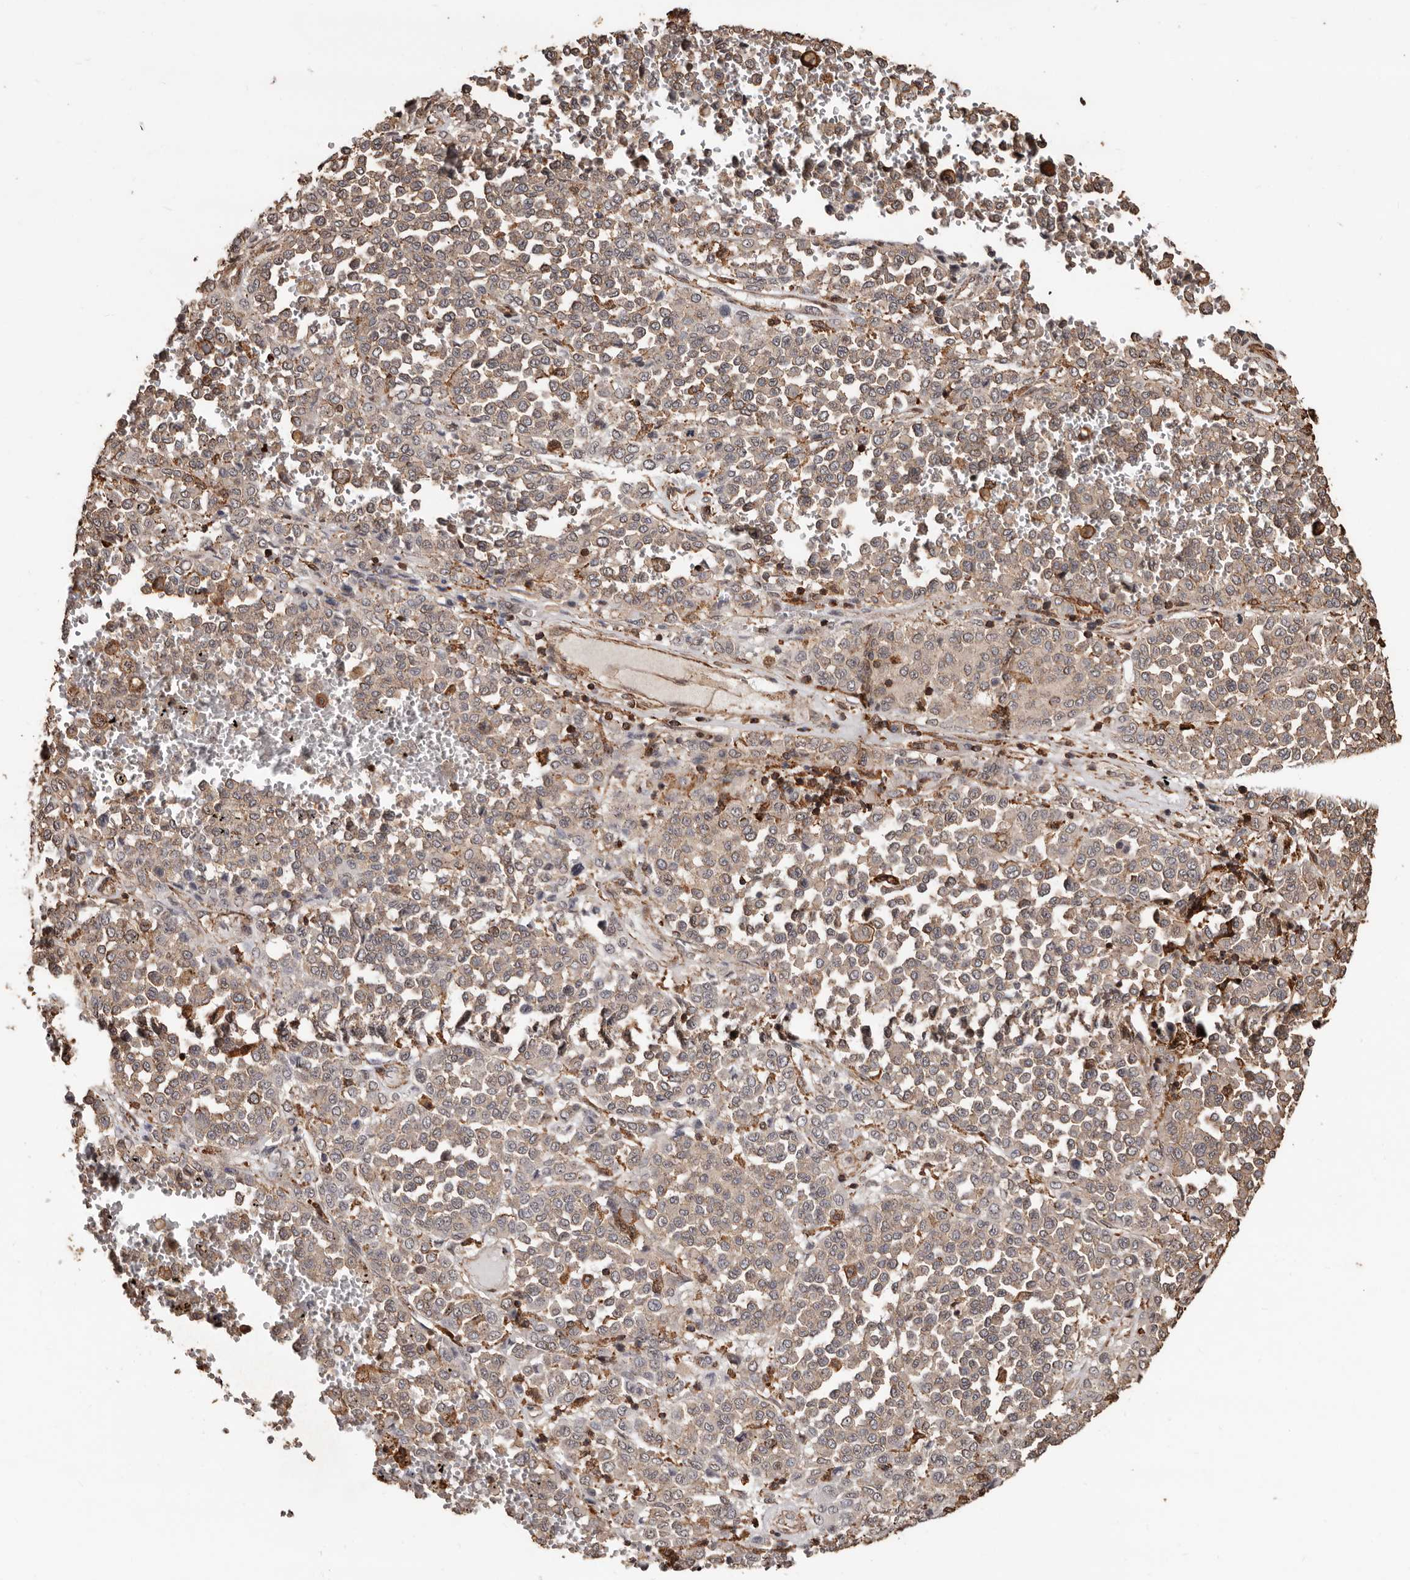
{"staining": {"intensity": "weak", "quantity": ">75%", "location": "cytoplasmic/membranous"}, "tissue": "melanoma", "cell_type": "Tumor cells", "image_type": "cancer", "snomed": [{"axis": "morphology", "description": "Malignant melanoma, Metastatic site"}, {"axis": "topography", "description": "Pancreas"}], "caption": "The histopathology image shows staining of malignant melanoma (metastatic site), revealing weak cytoplasmic/membranous protein staining (brown color) within tumor cells.", "gene": "GSK3A", "patient": {"sex": "female", "age": 30}}